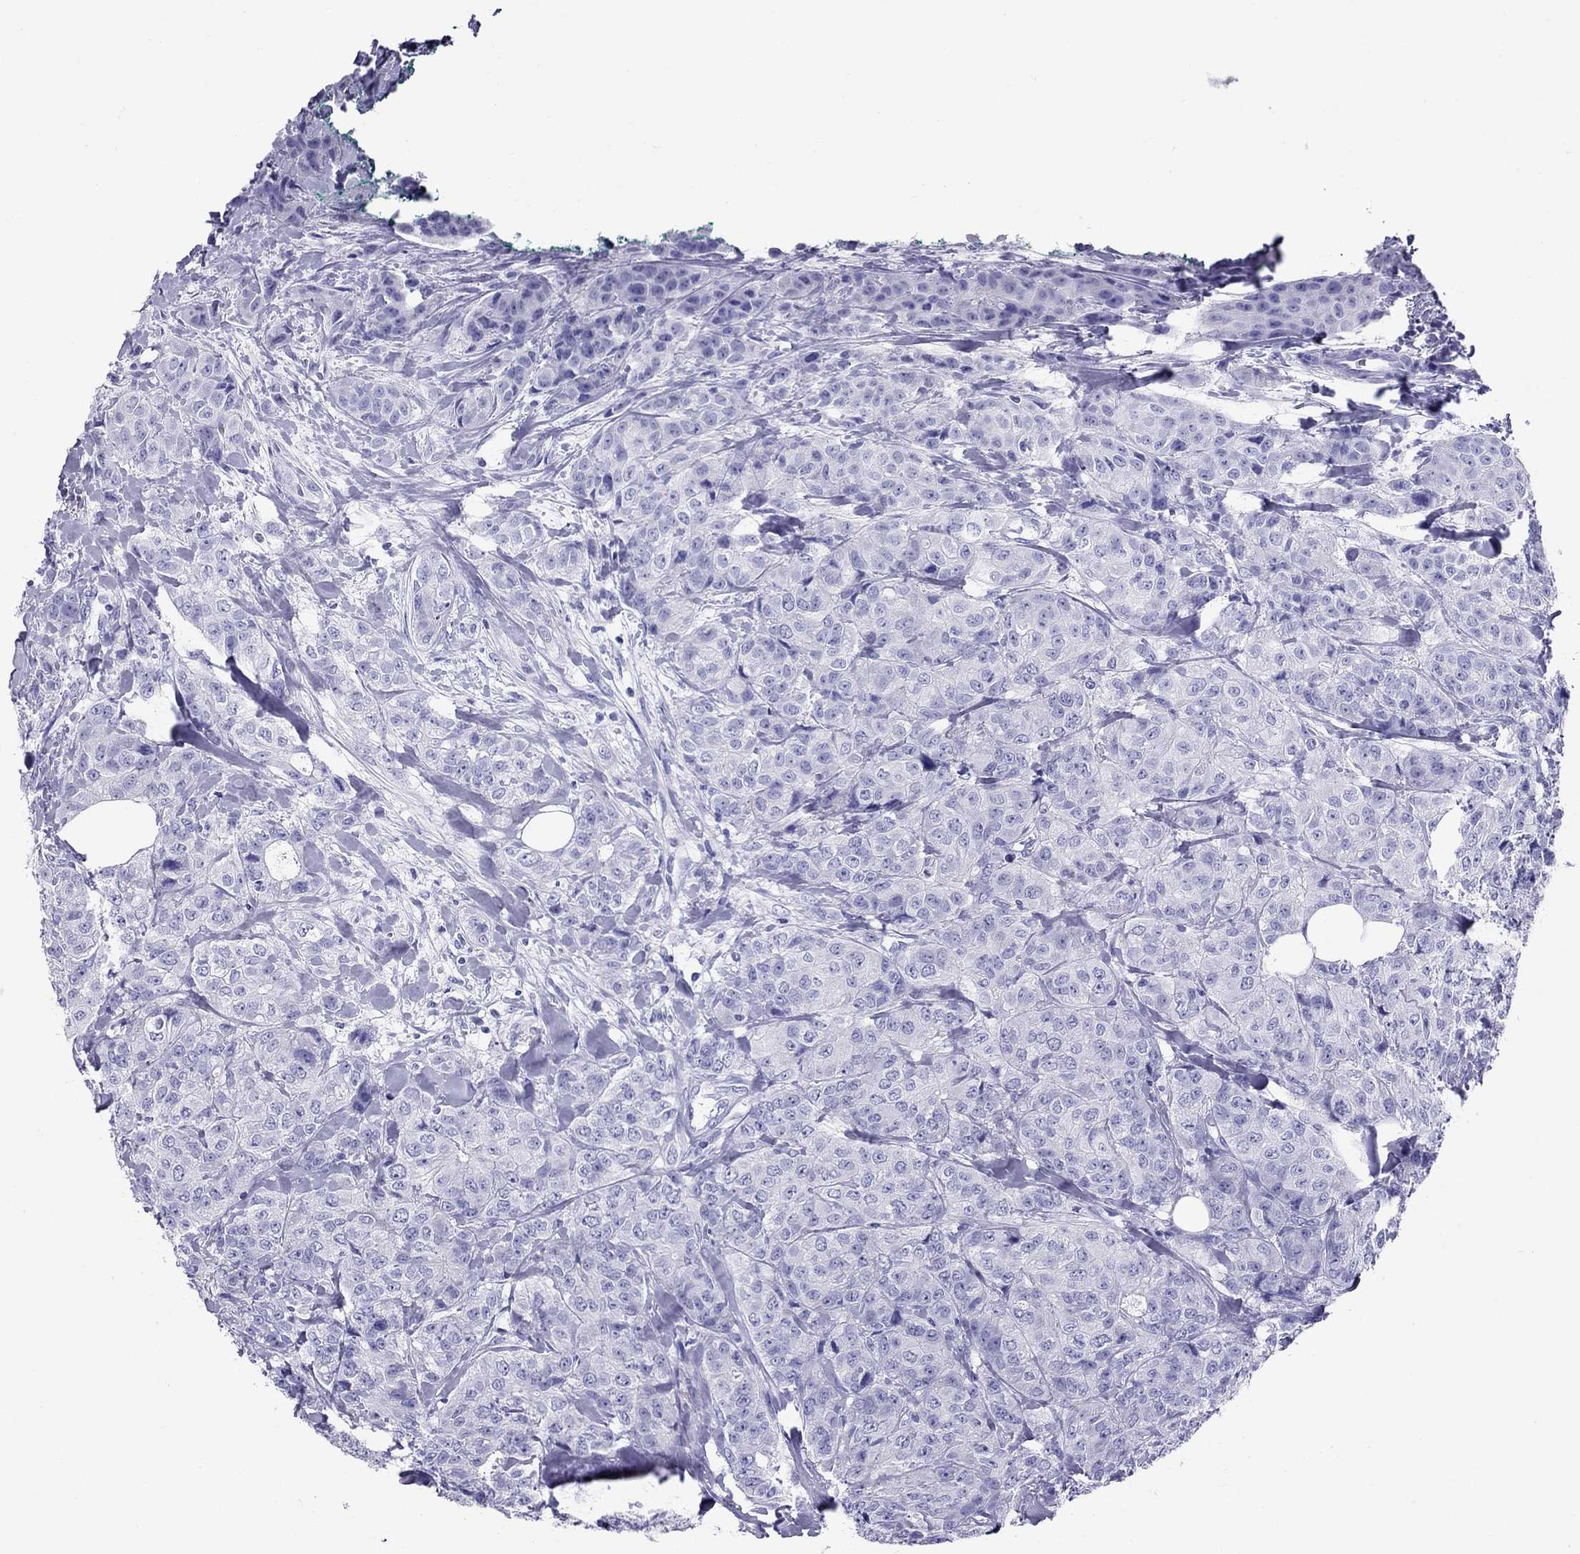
{"staining": {"intensity": "negative", "quantity": "none", "location": "none"}, "tissue": "breast cancer", "cell_type": "Tumor cells", "image_type": "cancer", "snomed": [{"axis": "morphology", "description": "Duct carcinoma"}, {"axis": "topography", "description": "Breast"}], "caption": "Immunohistochemistry image of neoplastic tissue: breast cancer stained with DAB (3,3'-diaminobenzidine) shows no significant protein expression in tumor cells.", "gene": "AVPR1B", "patient": {"sex": "female", "age": 43}}